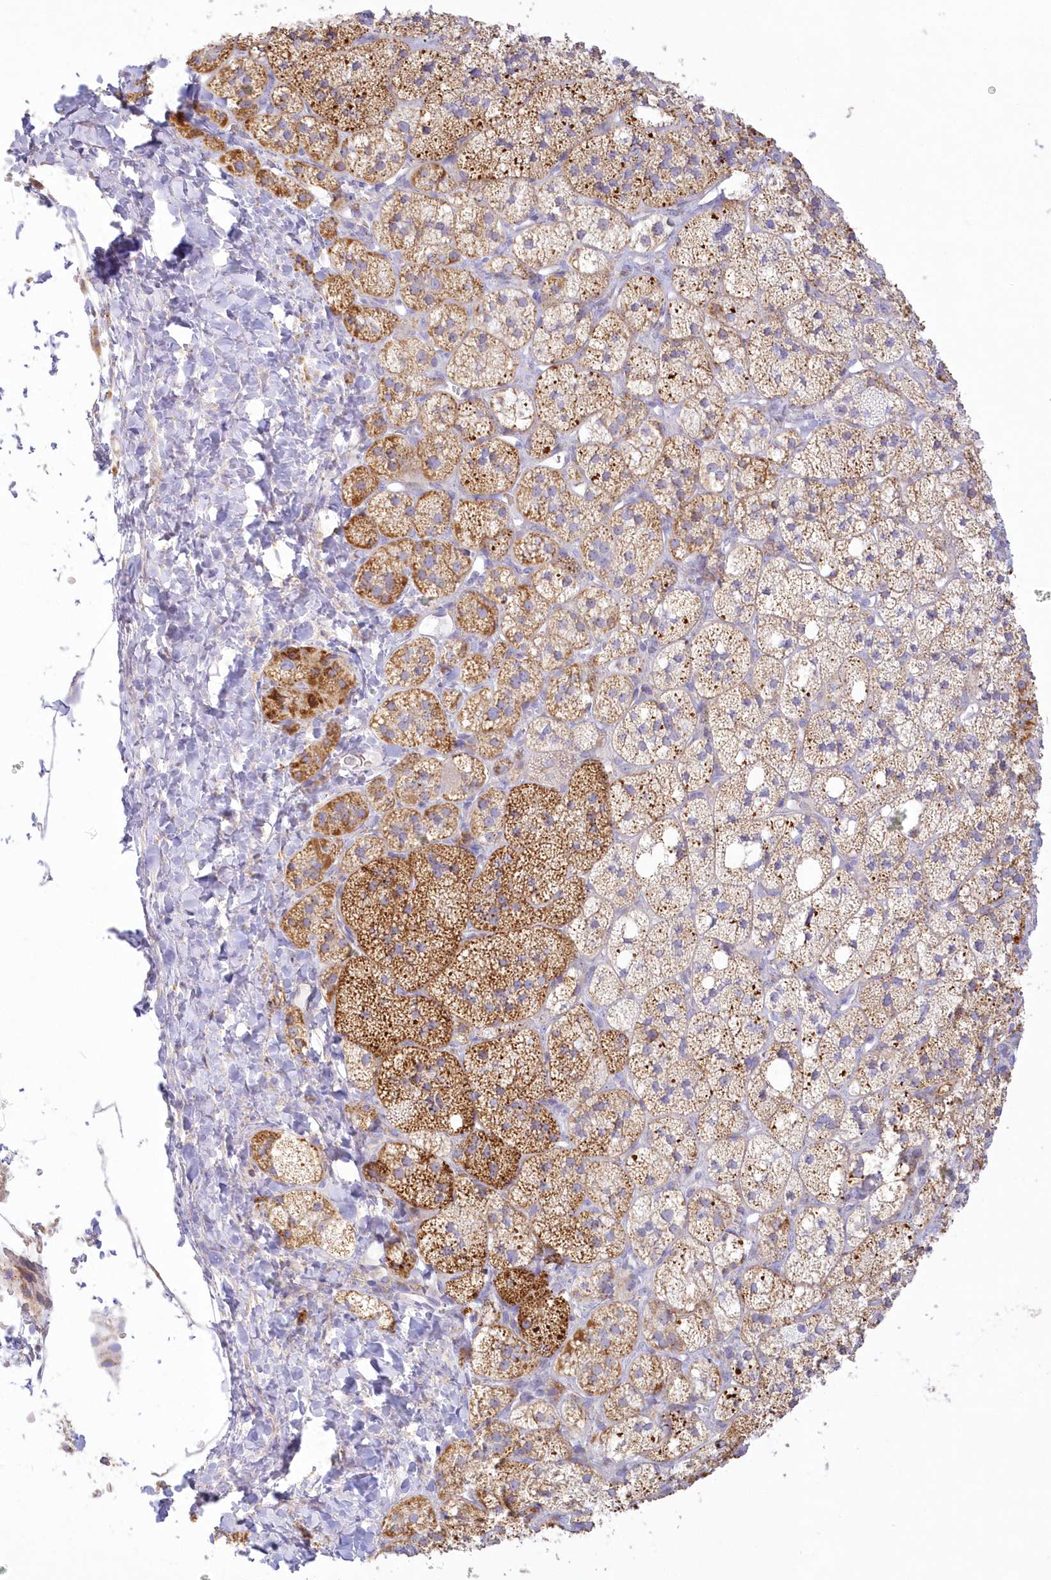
{"staining": {"intensity": "strong", "quantity": "25%-75%", "location": "cytoplasmic/membranous"}, "tissue": "adrenal gland", "cell_type": "Glandular cells", "image_type": "normal", "snomed": [{"axis": "morphology", "description": "Normal tissue, NOS"}, {"axis": "topography", "description": "Adrenal gland"}], "caption": "Approximately 25%-75% of glandular cells in unremarkable adrenal gland display strong cytoplasmic/membranous protein staining as visualized by brown immunohistochemical staining.", "gene": "TBC1D14", "patient": {"sex": "male", "age": 61}}